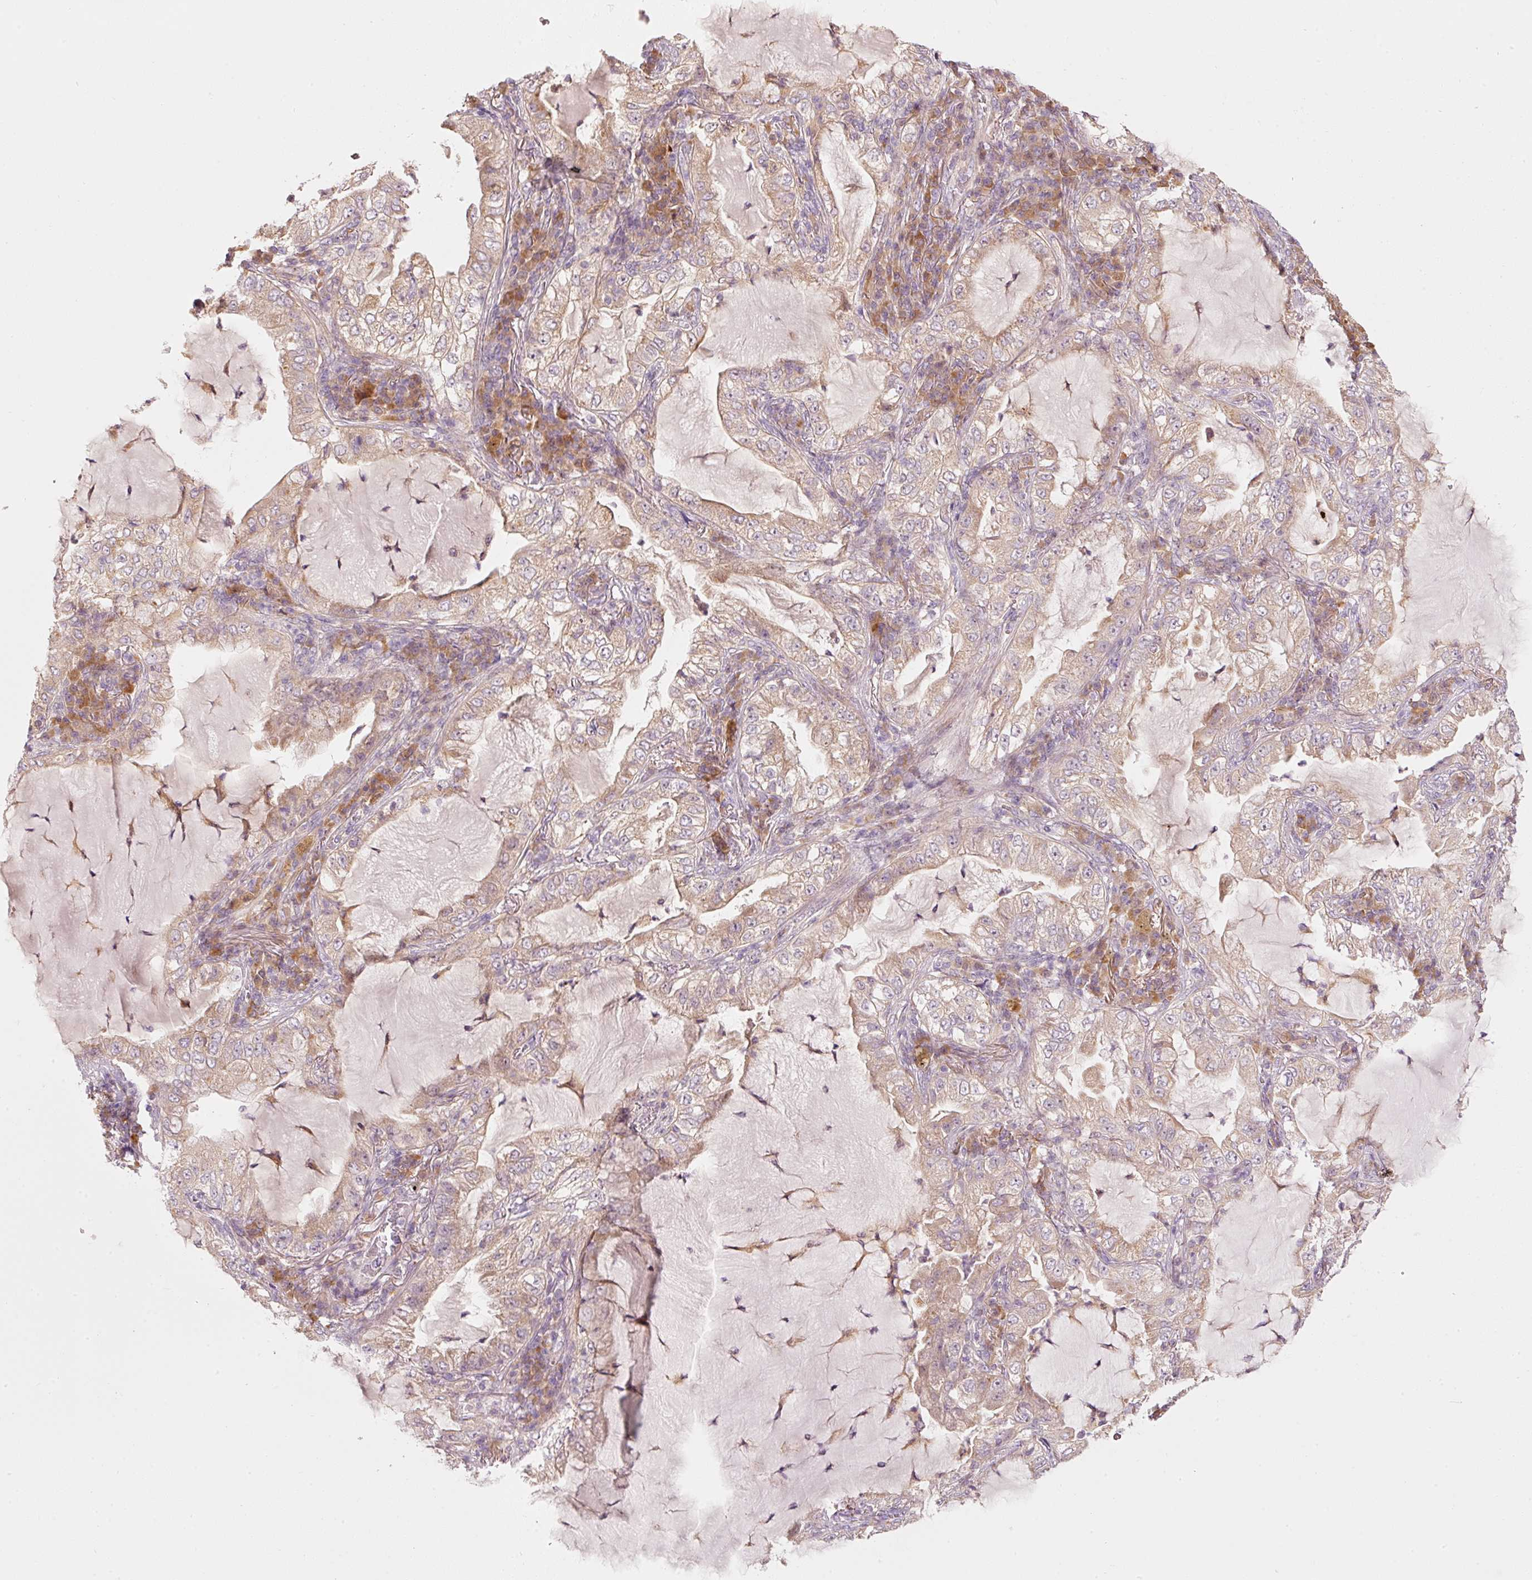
{"staining": {"intensity": "moderate", "quantity": "25%-75%", "location": "cytoplasmic/membranous"}, "tissue": "lung cancer", "cell_type": "Tumor cells", "image_type": "cancer", "snomed": [{"axis": "morphology", "description": "Adenocarcinoma, NOS"}, {"axis": "topography", "description": "Lung"}], "caption": "Lung cancer tissue exhibits moderate cytoplasmic/membranous staining in approximately 25%-75% of tumor cells, visualized by immunohistochemistry.", "gene": "MAP10", "patient": {"sex": "female", "age": 73}}